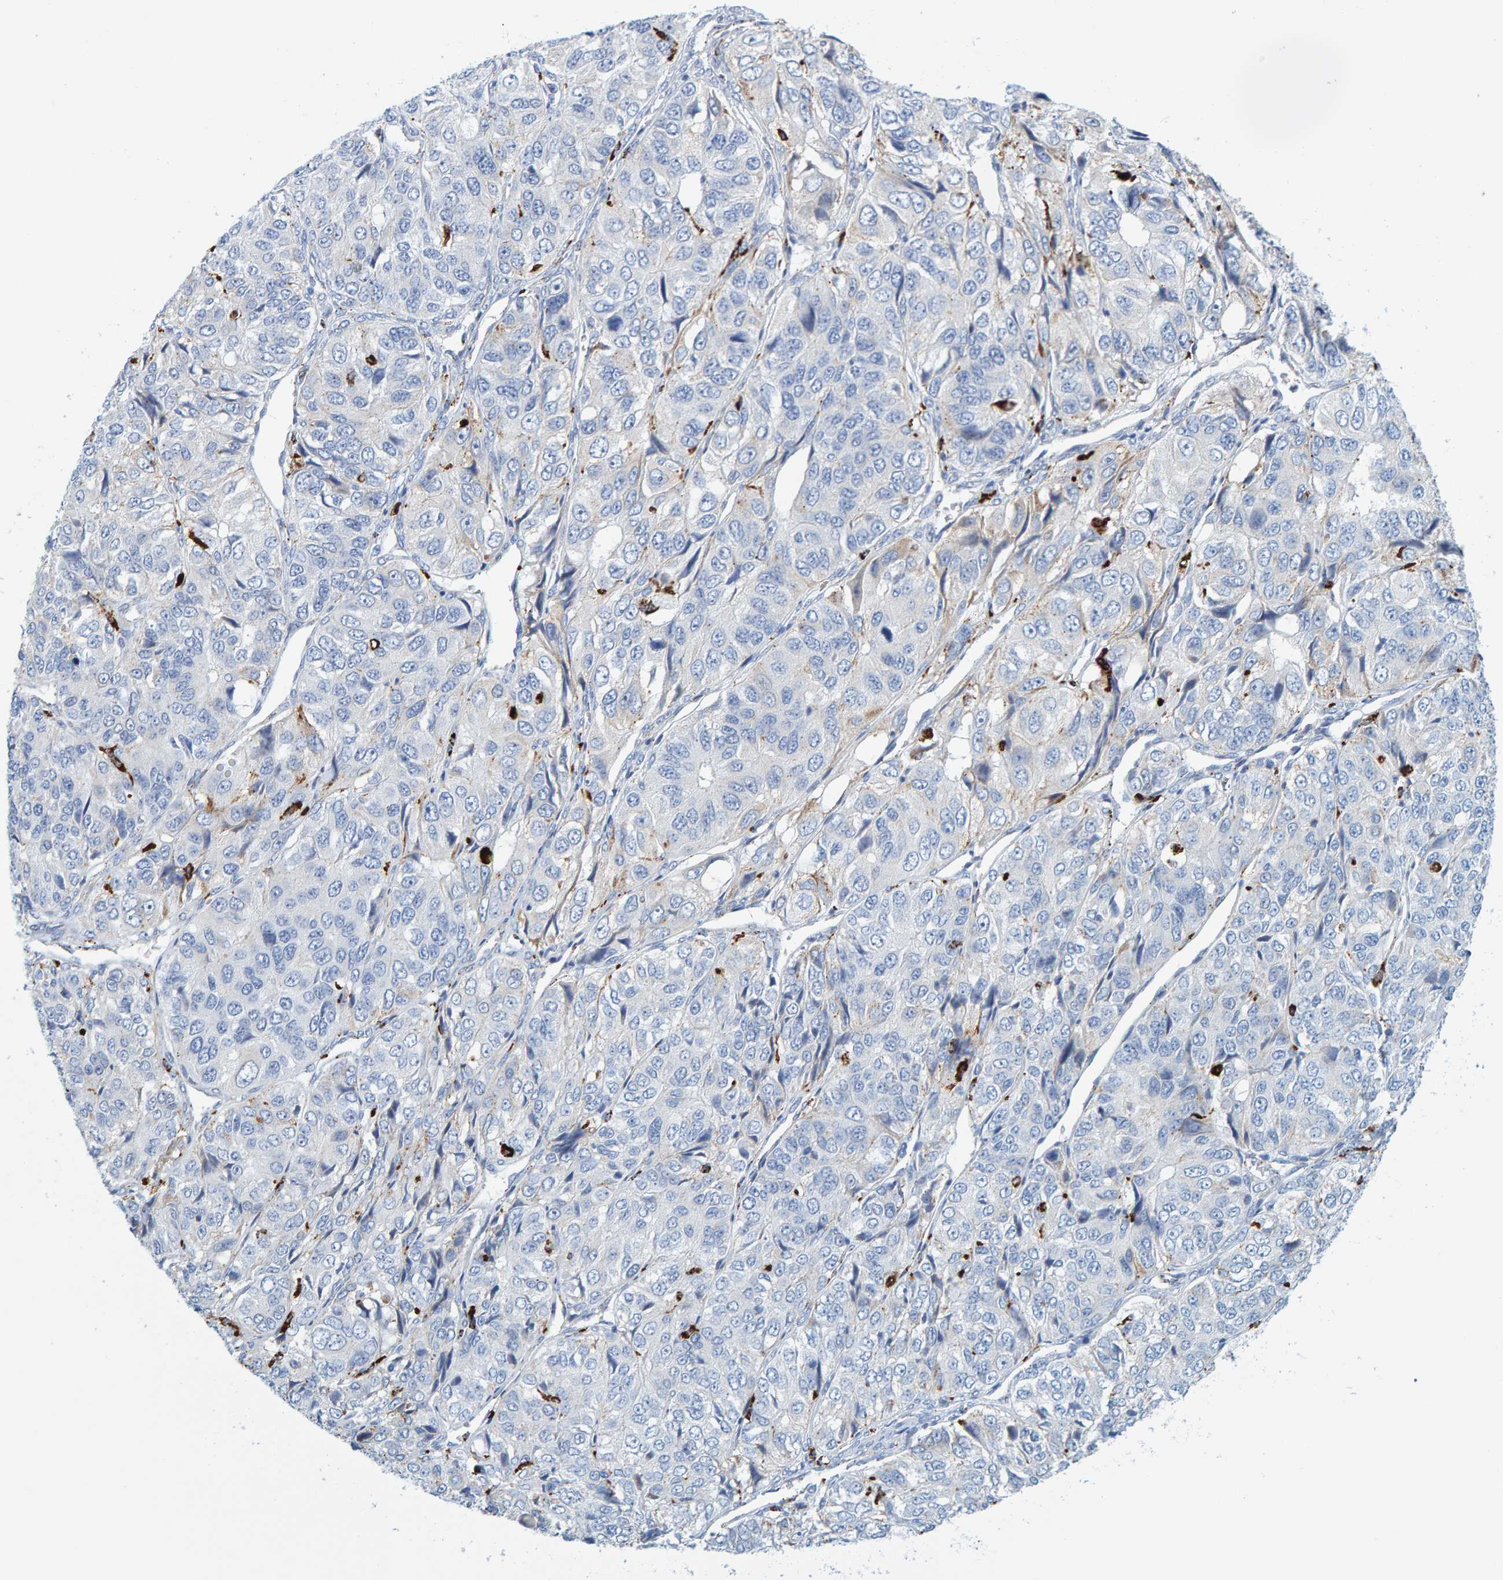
{"staining": {"intensity": "negative", "quantity": "none", "location": "none"}, "tissue": "ovarian cancer", "cell_type": "Tumor cells", "image_type": "cancer", "snomed": [{"axis": "morphology", "description": "Carcinoma, endometroid"}, {"axis": "topography", "description": "Ovary"}], "caption": "Immunohistochemistry of endometroid carcinoma (ovarian) exhibits no staining in tumor cells.", "gene": "BIN3", "patient": {"sex": "female", "age": 51}}